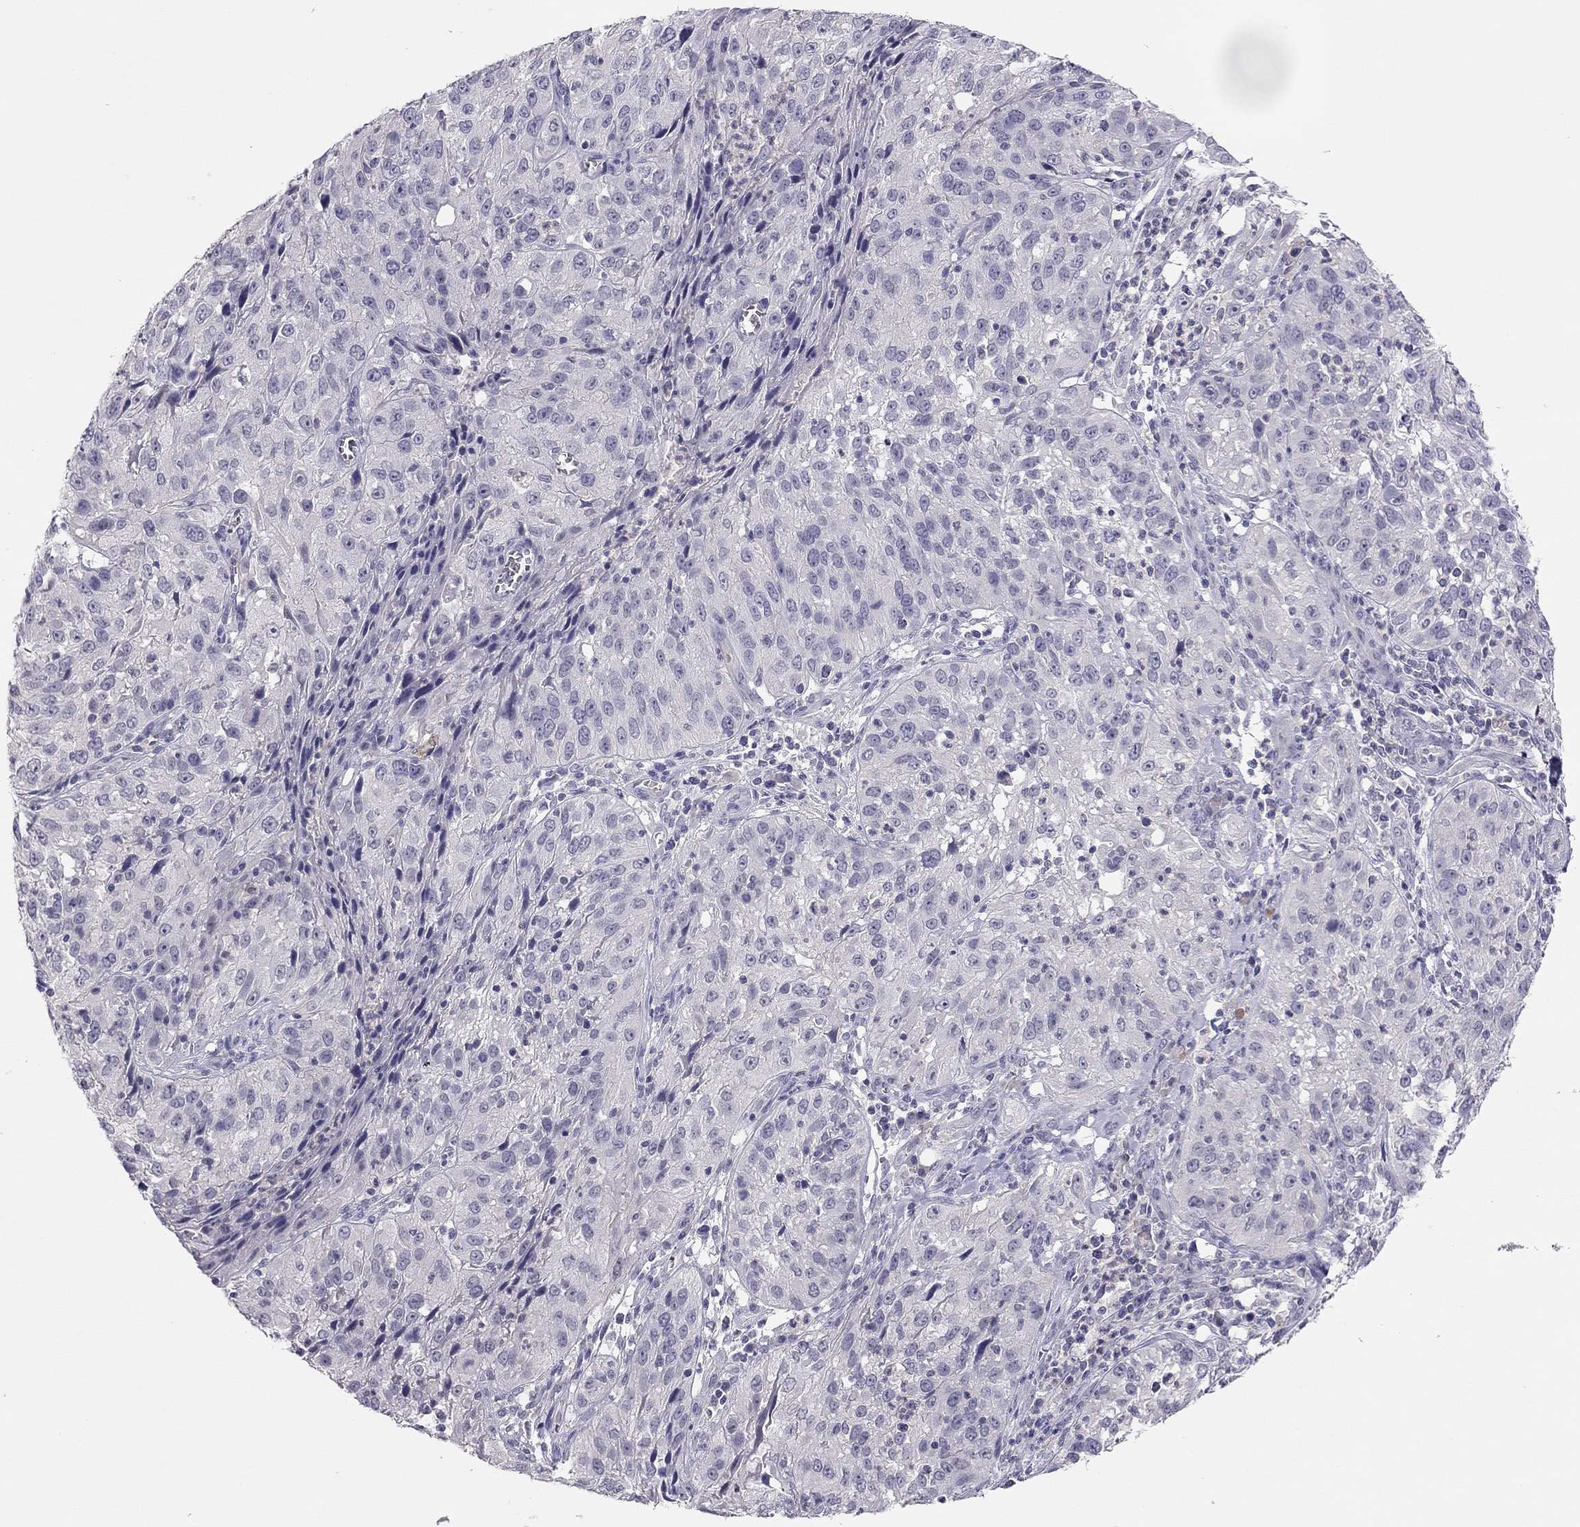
{"staining": {"intensity": "negative", "quantity": "none", "location": "none"}, "tissue": "cervical cancer", "cell_type": "Tumor cells", "image_type": "cancer", "snomed": [{"axis": "morphology", "description": "Squamous cell carcinoma, NOS"}, {"axis": "topography", "description": "Cervix"}], "caption": "Cervical squamous cell carcinoma was stained to show a protein in brown. There is no significant positivity in tumor cells.", "gene": "ADORA2A", "patient": {"sex": "female", "age": 32}}